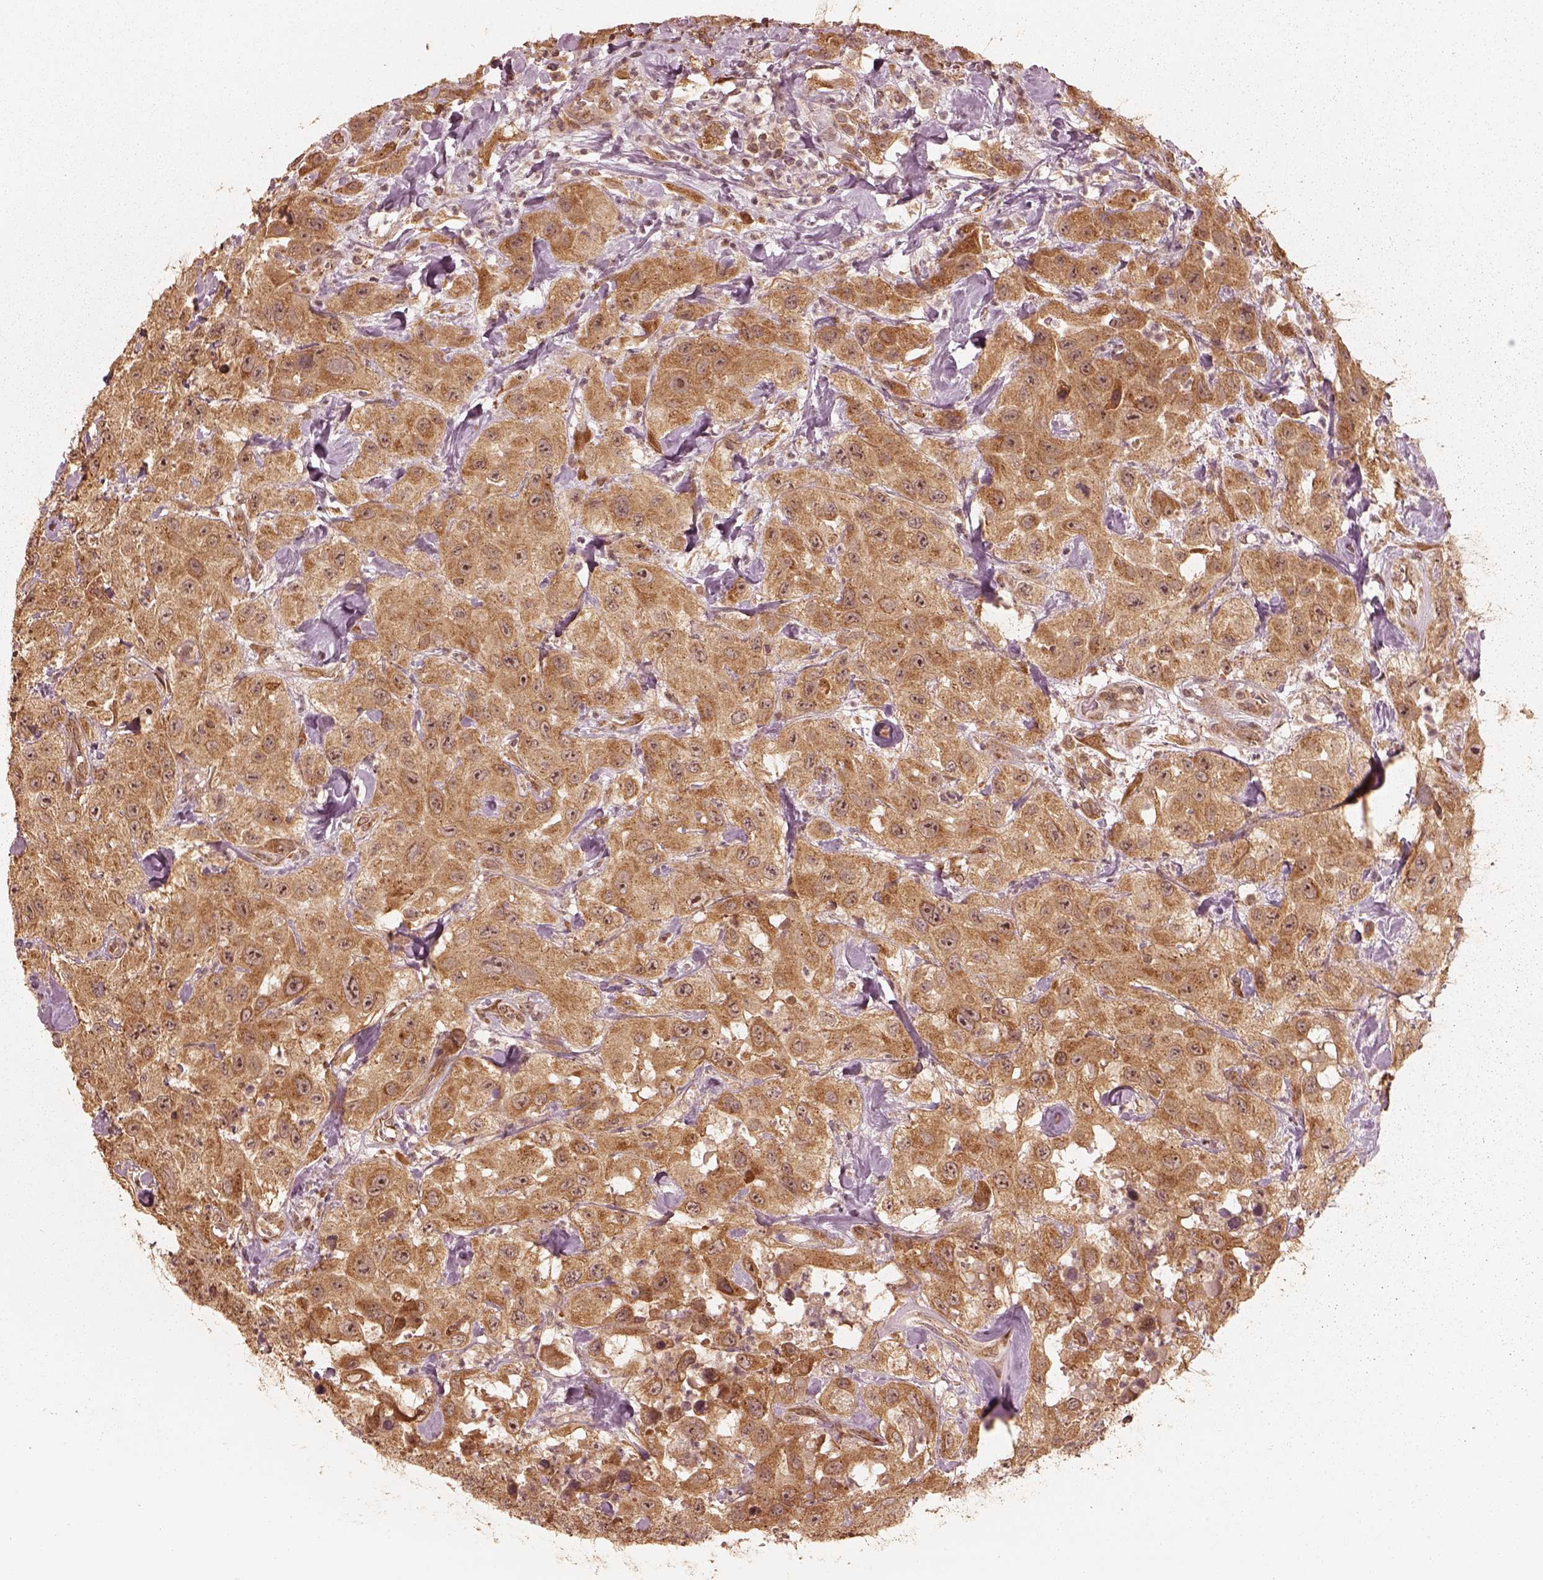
{"staining": {"intensity": "moderate", "quantity": ">75%", "location": "cytoplasmic/membranous"}, "tissue": "urothelial cancer", "cell_type": "Tumor cells", "image_type": "cancer", "snomed": [{"axis": "morphology", "description": "Urothelial carcinoma, High grade"}, {"axis": "topography", "description": "Urinary bladder"}], "caption": "The photomicrograph demonstrates staining of urothelial cancer, revealing moderate cytoplasmic/membranous protein positivity (brown color) within tumor cells.", "gene": "DNAJC25", "patient": {"sex": "male", "age": 79}}